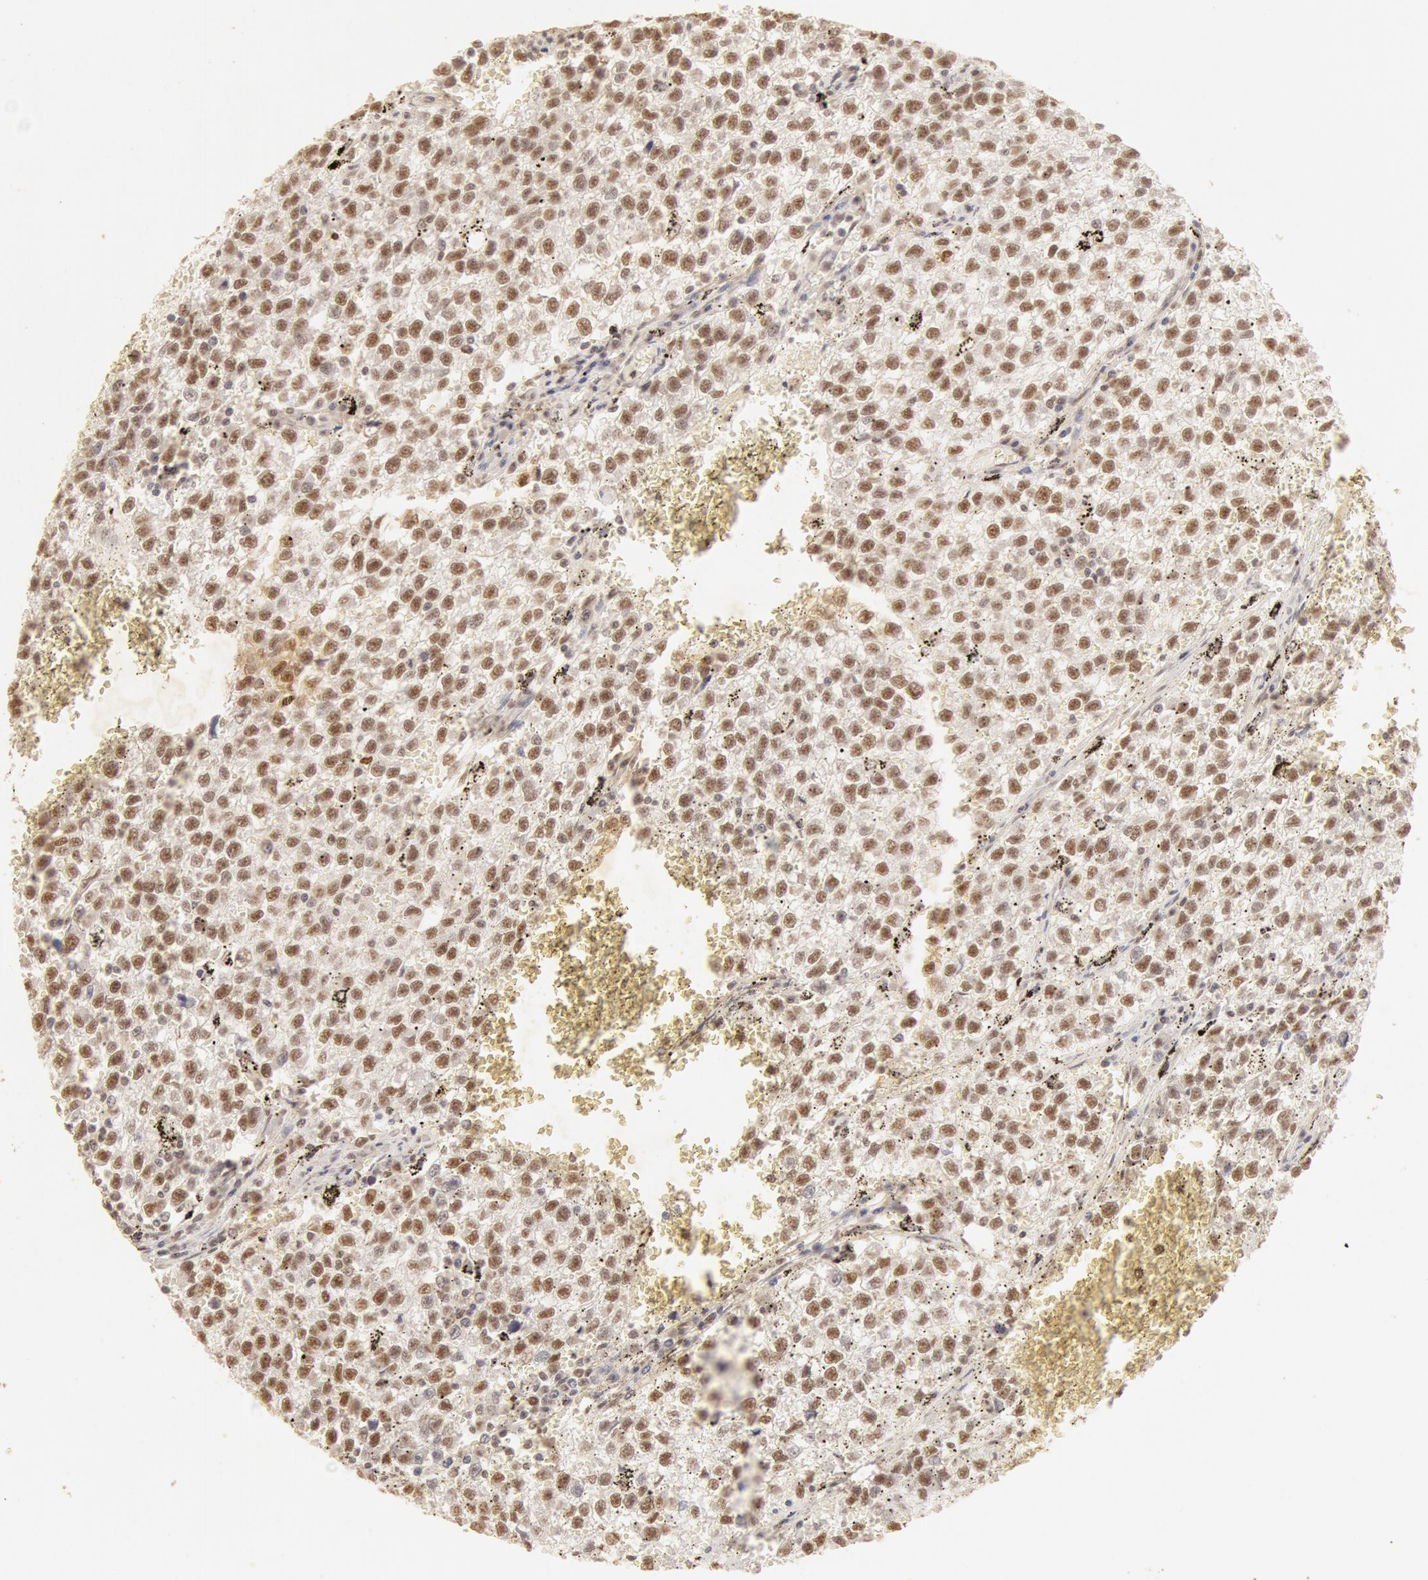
{"staining": {"intensity": "strong", "quantity": ">75%", "location": "cytoplasmic/membranous,nuclear"}, "tissue": "testis cancer", "cell_type": "Tumor cells", "image_type": "cancer", "snomed": [{"axis": "morphology", "description": "Seminoma, NOS"}, {"axis": "topography", "description": "Testis"}], "caption": "A high-resolution image shows IHC staining of testis cancer, which shows strong cytoplasmic/membranous and nuclear staining in approximately >75% of tumor cells.", "gene": "SNRNP70", "patient": {"sex": "male", "age": 35}}